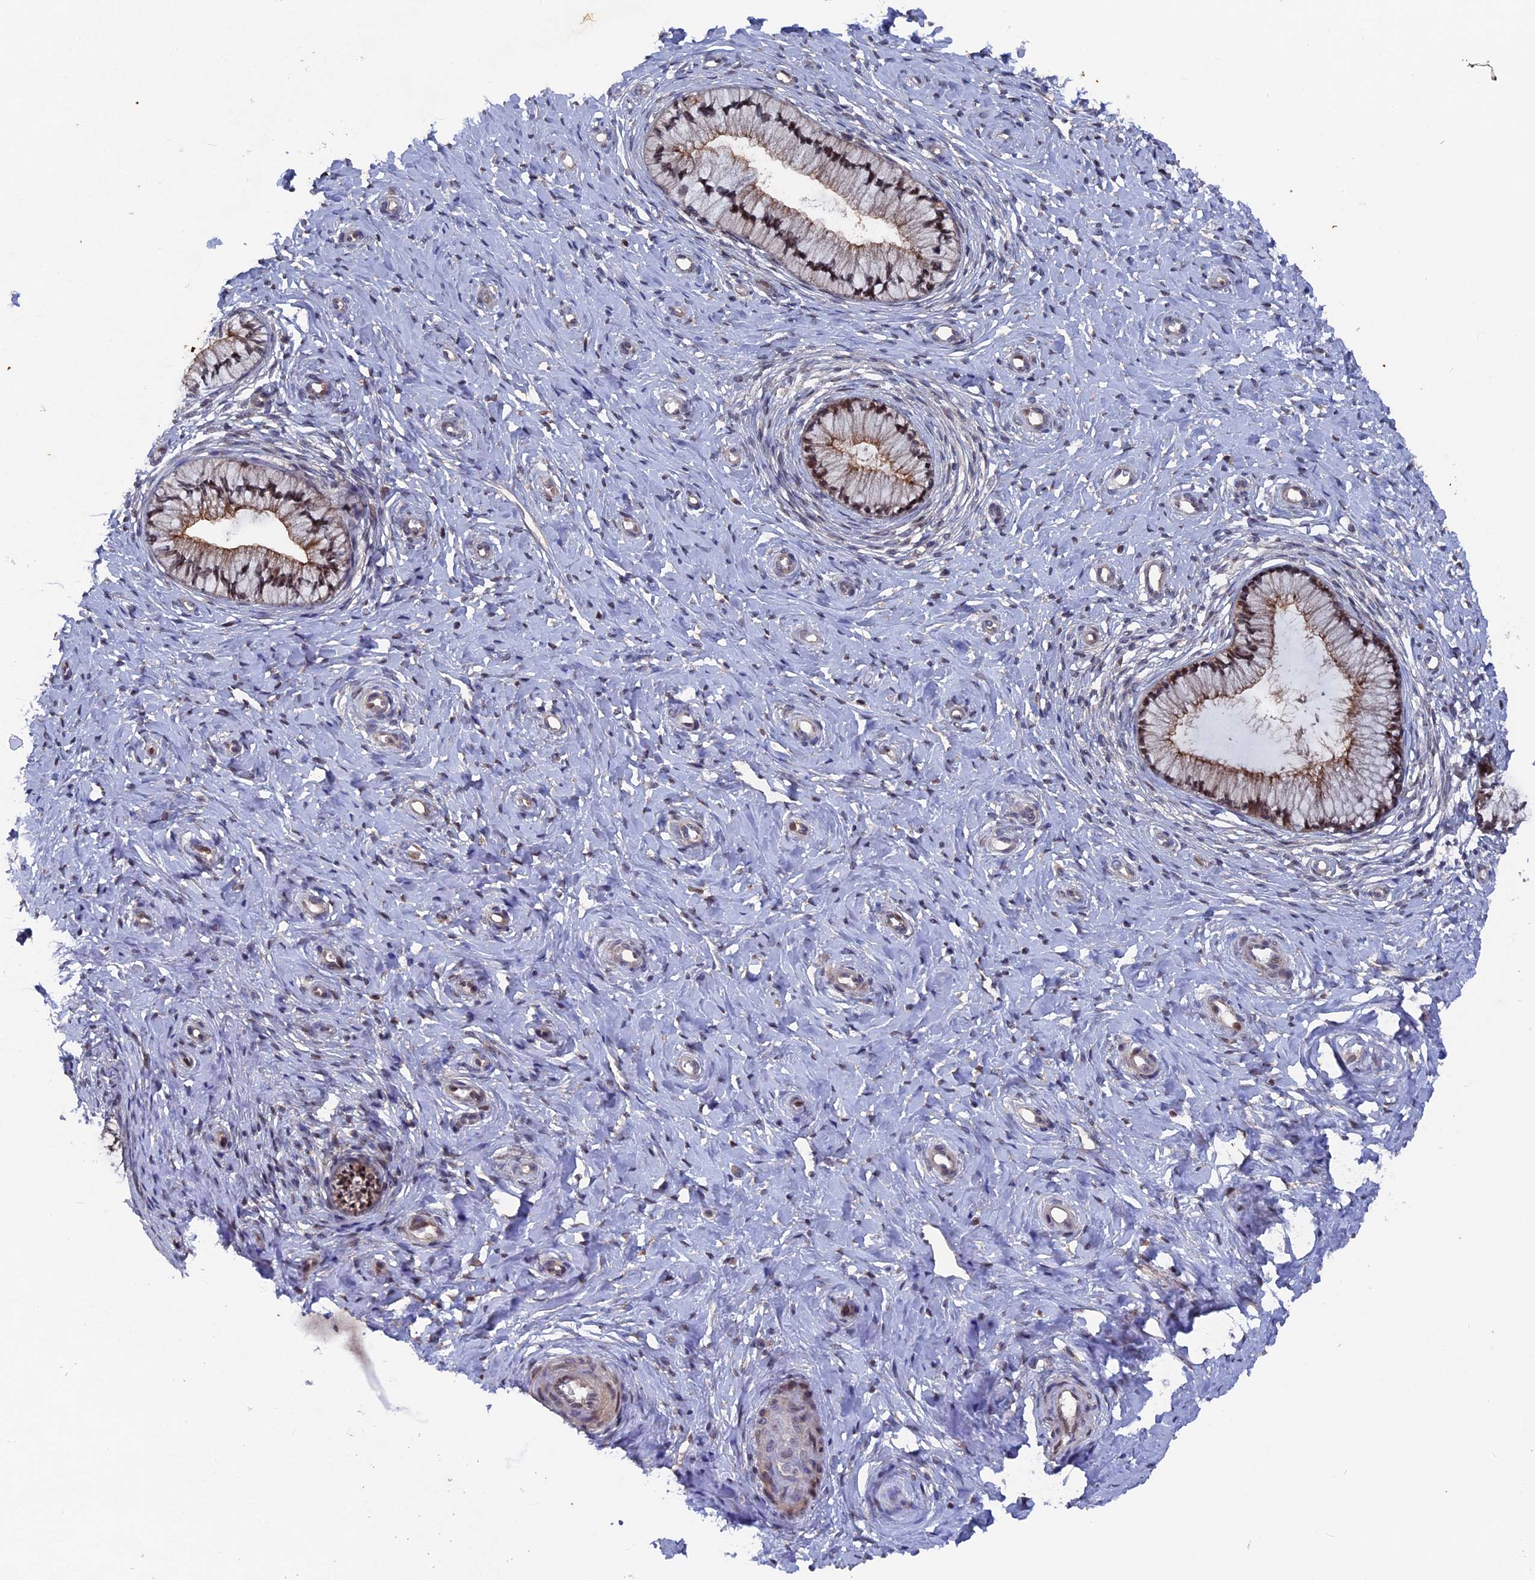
{"staining": {"intensity": "moderate", "quantity": ">75%", "location": "cytoplasmic/membranous,nuclear"}, "tissue": "cervix", "cell_type": "Glandular cells", "image_type": "normal", "snomed": [{"axis": "morphology", "description": "Normal tissue, NOS"}, {"axis": "topography", "description": "Cervix"}], "caption": "A high-resolution photomicrograph shows IHC staining of benign cervix, which exhibits moderate cytoplasmic/membranous,nuclear staining in about >75% of glandular cells.", "gene": "TMC5", "patient": {"sex": "female", "age": 36}}